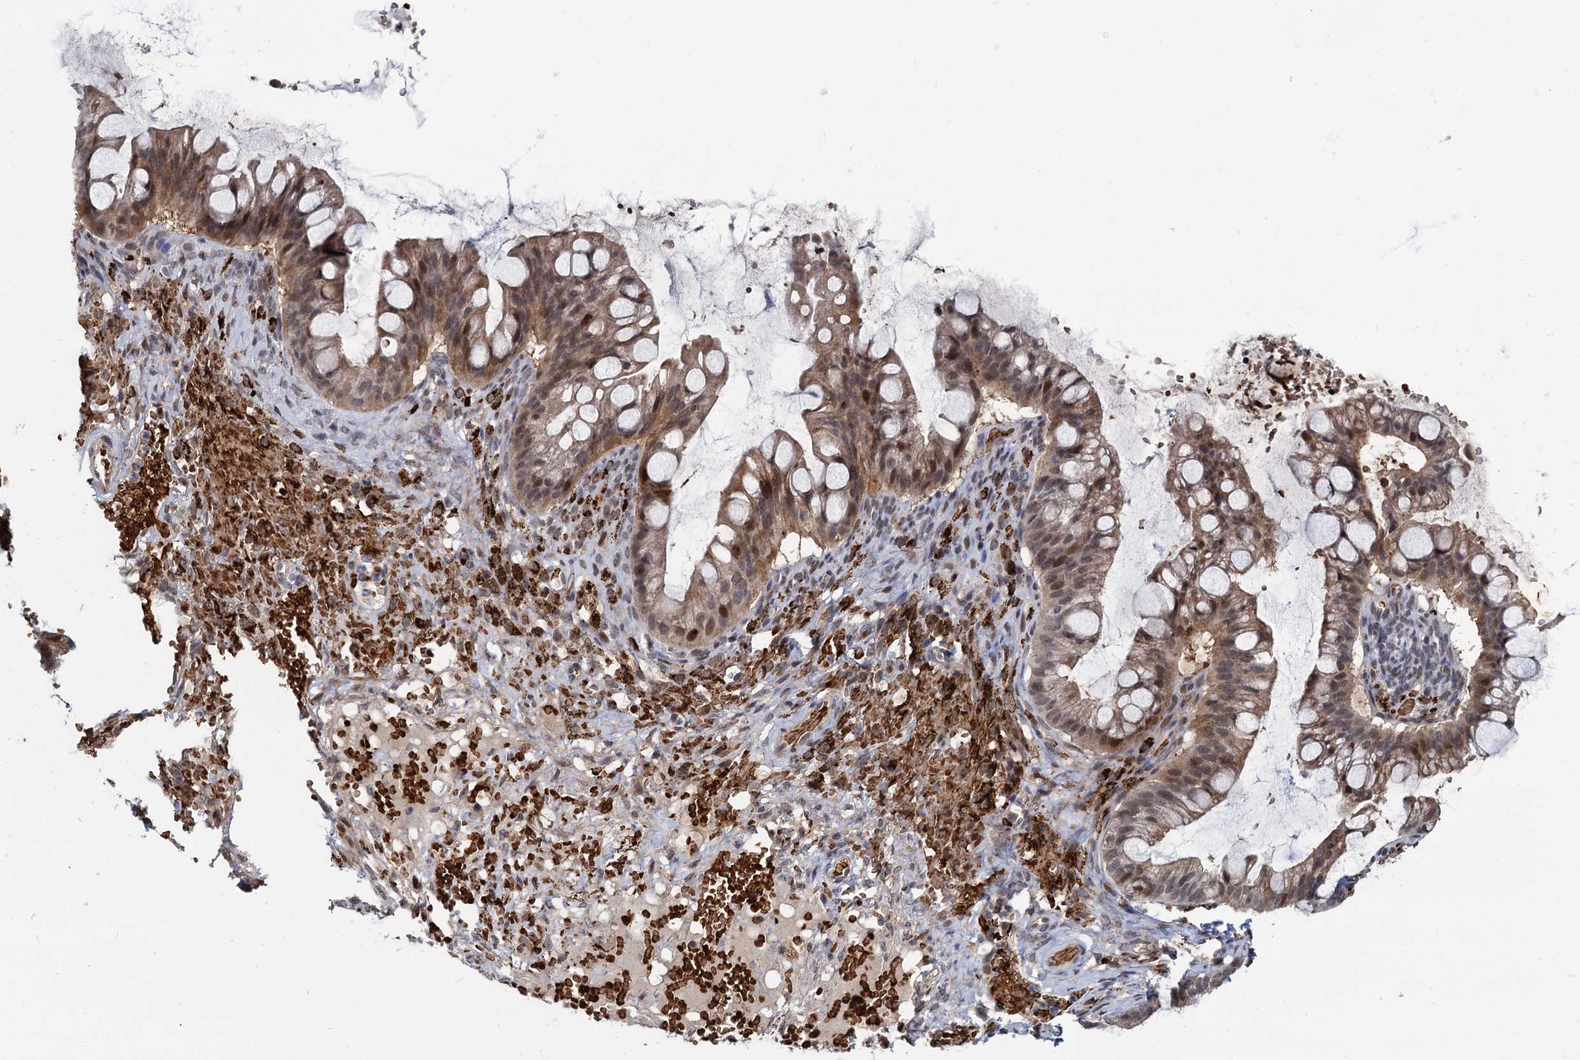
{"staining": {"intensity": "moderate", "quantity": ">75%", "location": "nuclear"}, "tissue": "ovarian cancer", "cell_type": "Tumor cells", "image_type": "cancer", "snomed": [{"axis": "morphology", "description": "Cystadenocarcinoma, mucinous, NOS"}, {"axis": "topography", "description": "Ovary"}], "caption": "High-power microscopy captured an IHC image of ovarian mucinous cystadenocarcinoma, revealing moderate nuclear expression in approximately >75% of tumor cells.", "gene": "FANCI", "patient": {"sex": "female", "age": 73}}